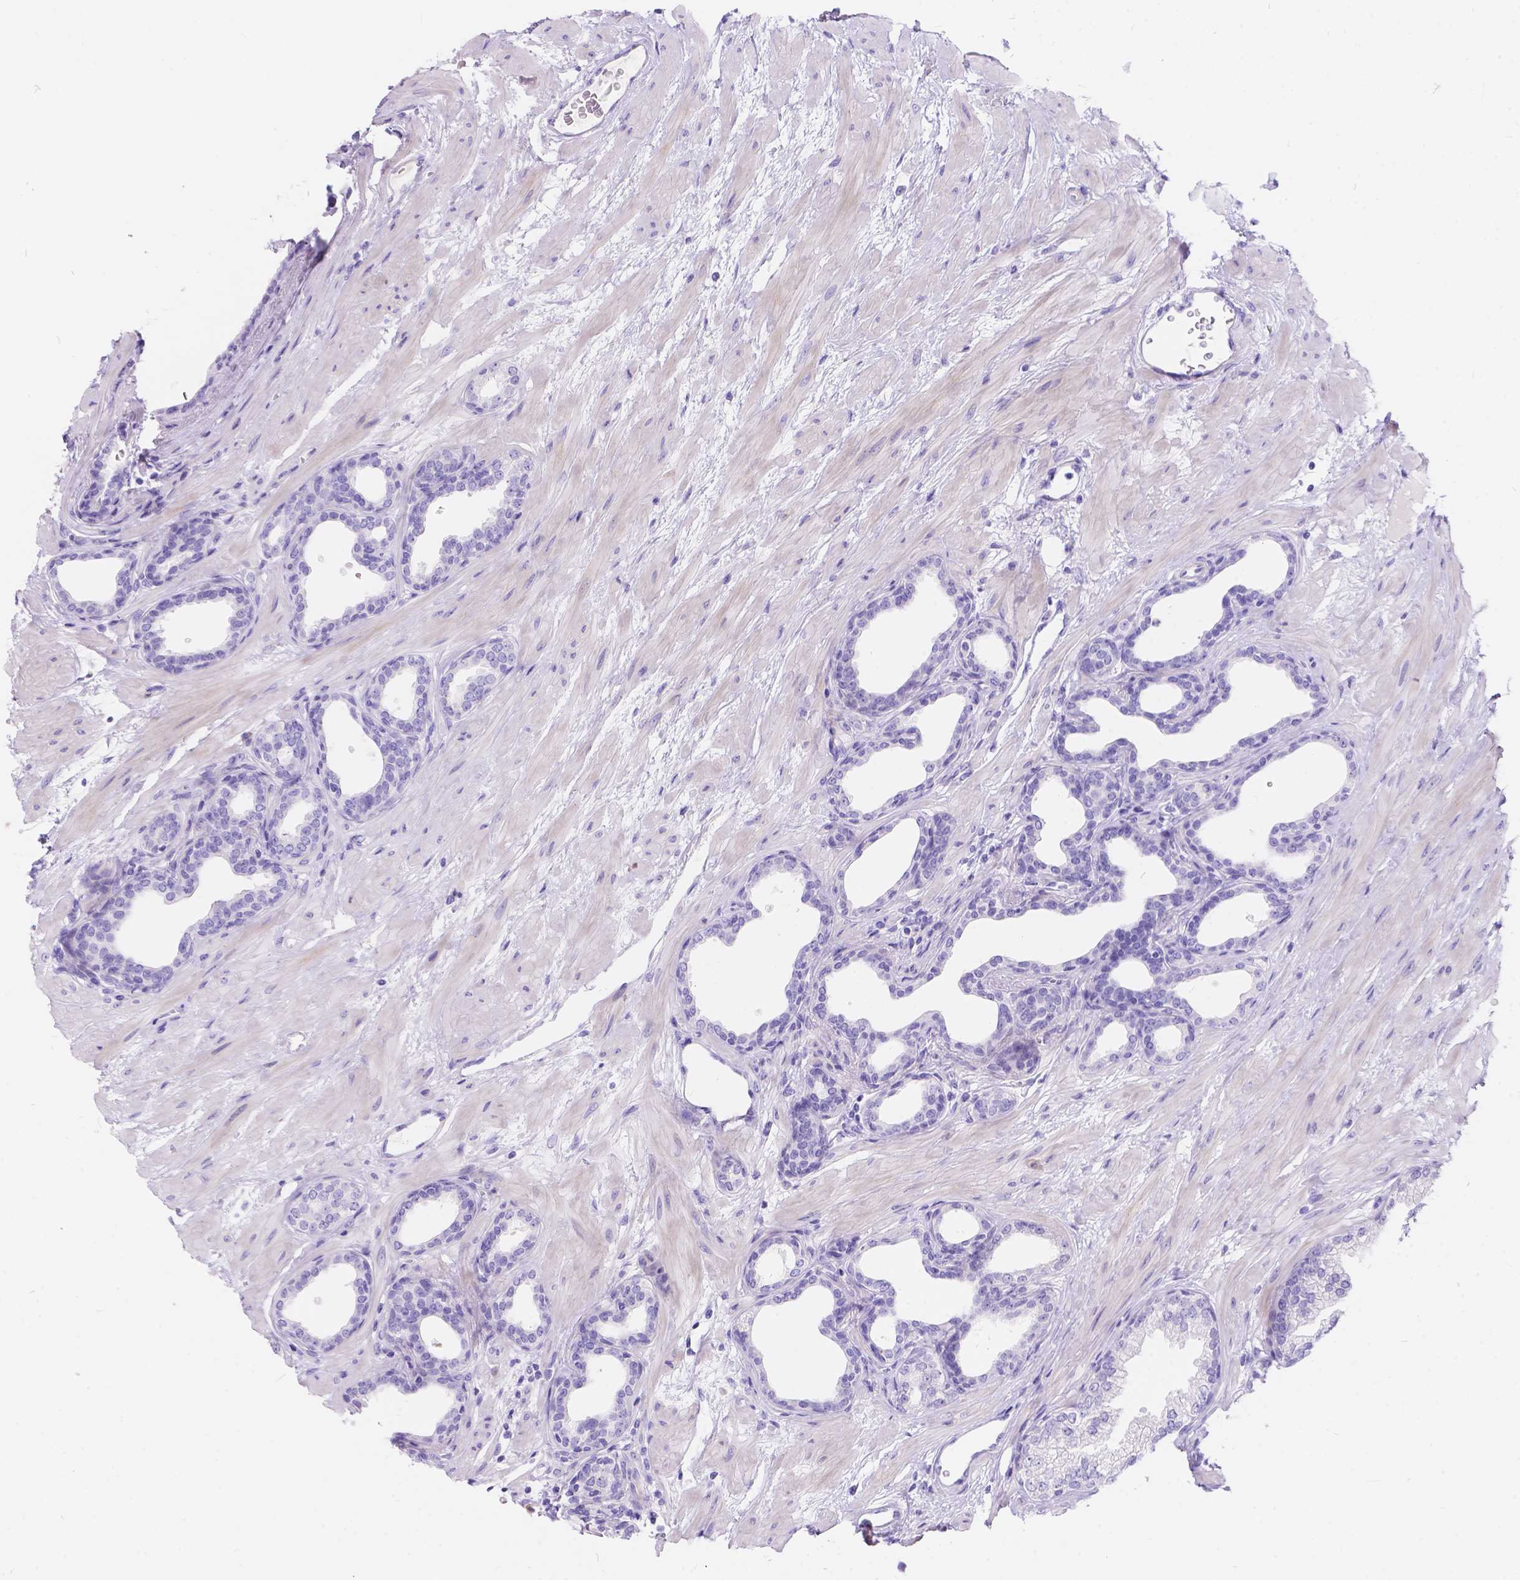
{"staining": {"intensity": "negative", "quantity": "none", "location": "none"}, "tissue": "prostate", "cell_type": "Glandular cells", "image_type": "normal", "snomed": [{"axis": "morphology", "description": "Normal tissue, NOS"}, {"axis": "topography", "description": "Prostate"}], "caption": "Immunohistochemical staining of unremarkable prostate reveals no significant positivity in glandular cells. Brightfield microscopy of IHC stained with DAB (brown) and hematoxylin (blue), captured at high magnification.", "gene": "KLHL10", "patient": {"sex": "male", "age": 37}}